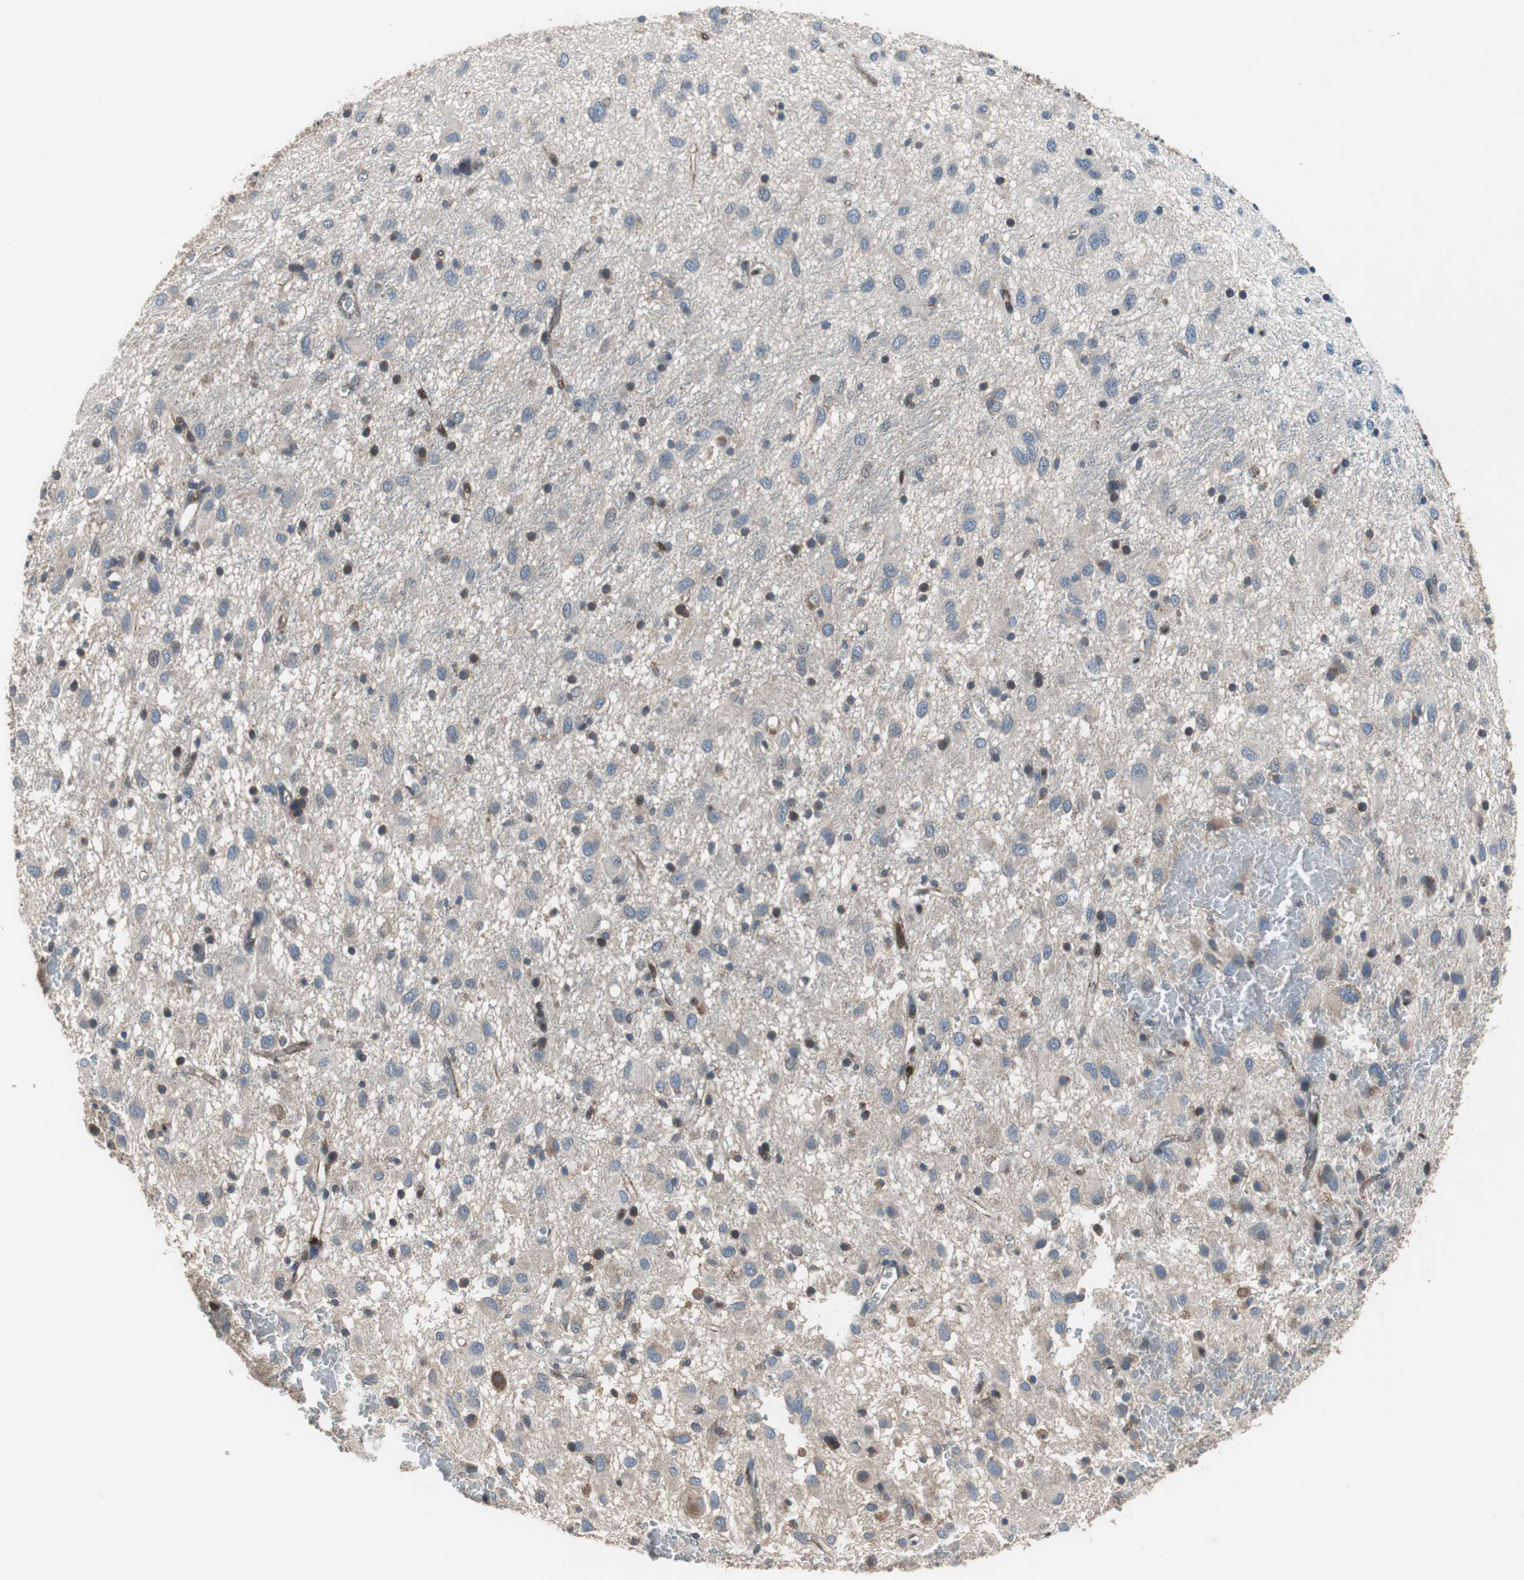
{"staining": {"intensity": "weak", "quantity": "25%-75%", "location": "cytoplasmic/membranous"}, "tissue": "glioma", "cell_type": "Tumor cells", "image_type": "cancer", "snomed": [{"axis": "morphology", "description": "Glioma, malignant, Low grade"}, {"axis": "topography", "description": "Brain"}], "caption": "Weak cytoplasmic/membranous protein expression is present in about 25%-75% of tumor cells in glioma.", "gene": "PI4KB", "patient": {"sex": "male", "age": 77}}